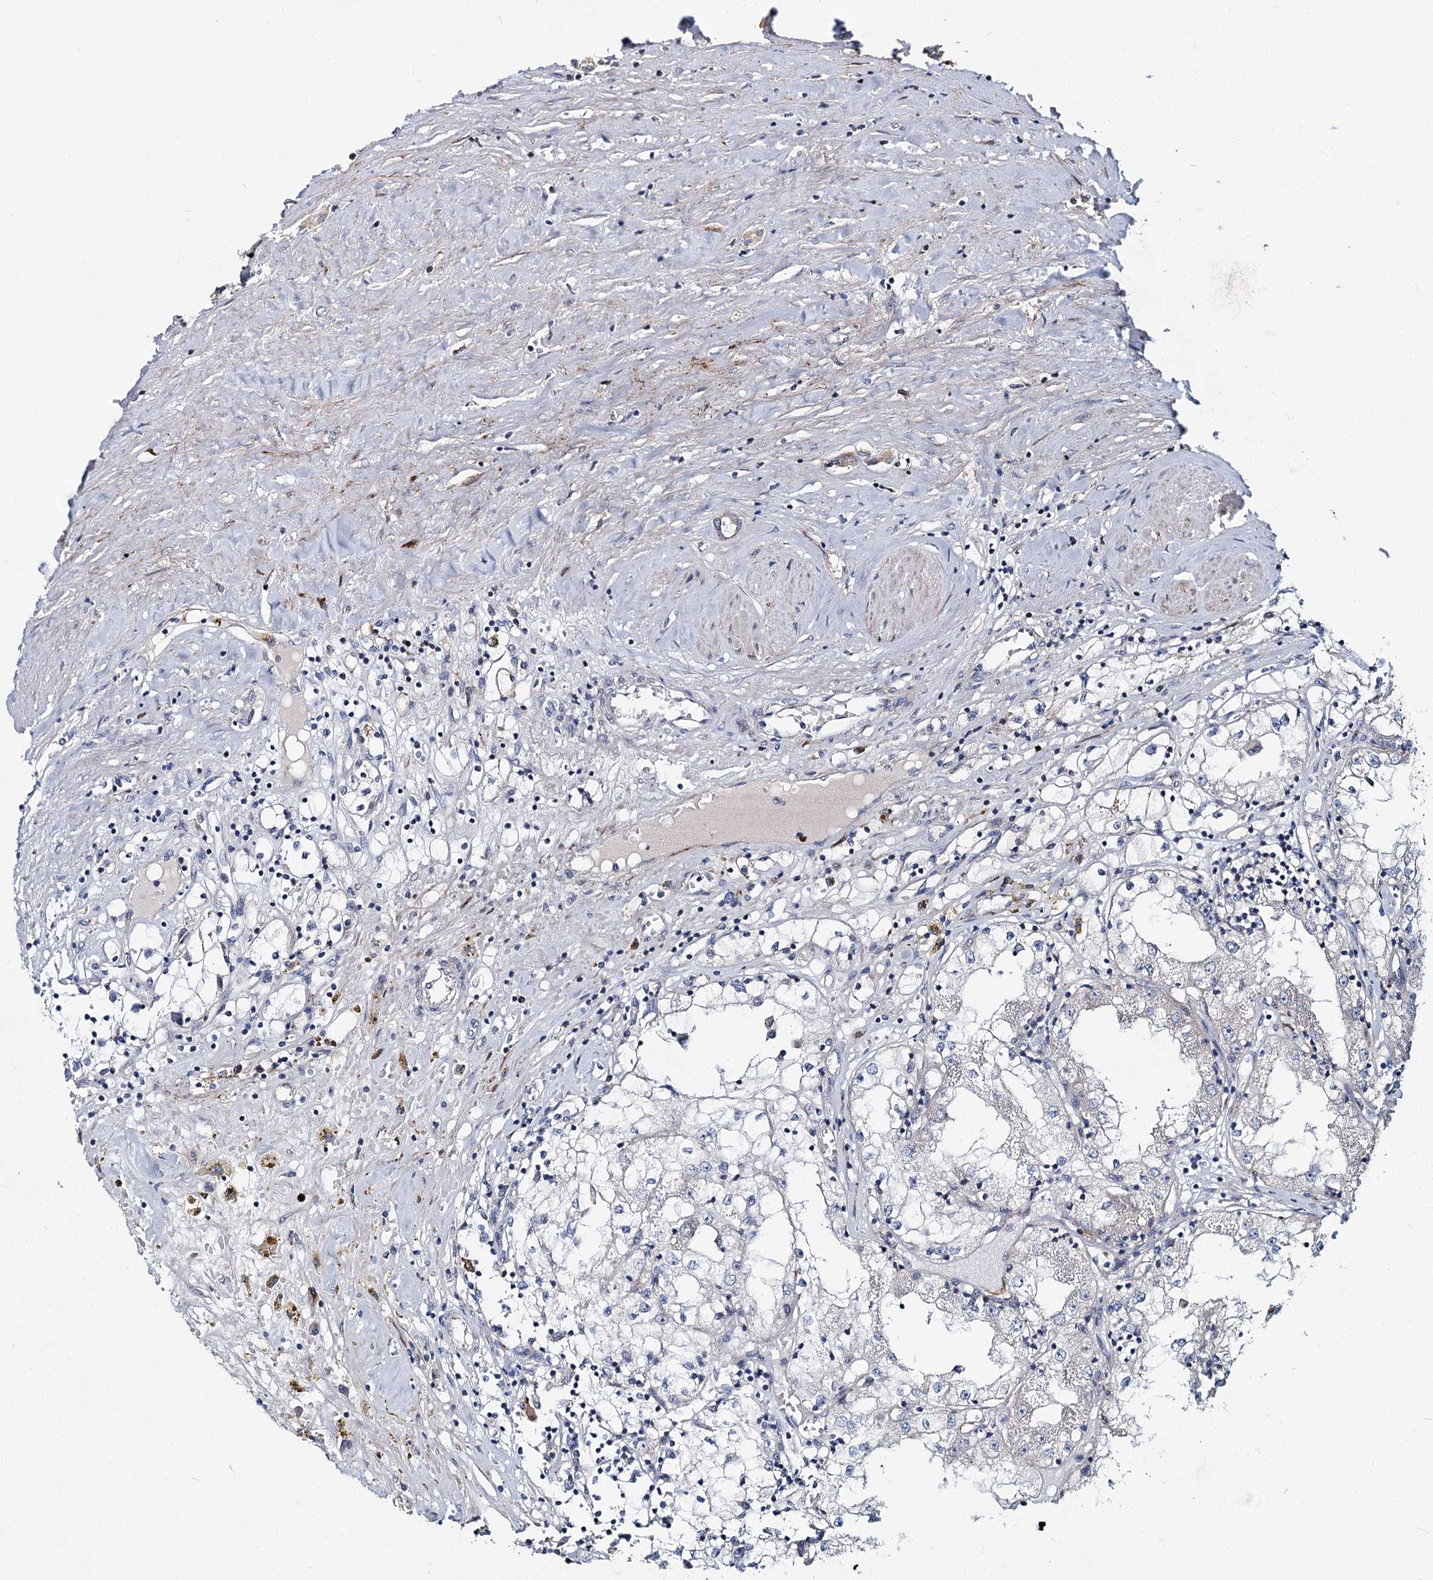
{"staining": {"intensity": "negative", "quantity": "none", "location": "none"}, "tissue": "renal cancer", "cell_type": "Tumor cells", "image_type": "cancer", "snomed": [{"axis": "morphology", "description": "Adenocarcinoma, NOS"}, {"axis": "topography", "description": "Kidney"}], "caption": "This is an immunohistochemistry (IHC) photomicrograph of renal adenocarcinoma. There is no expression in tumor cells.", "gene": "DCUN1D2", "patient": {"sex": "male", "age": 56}}